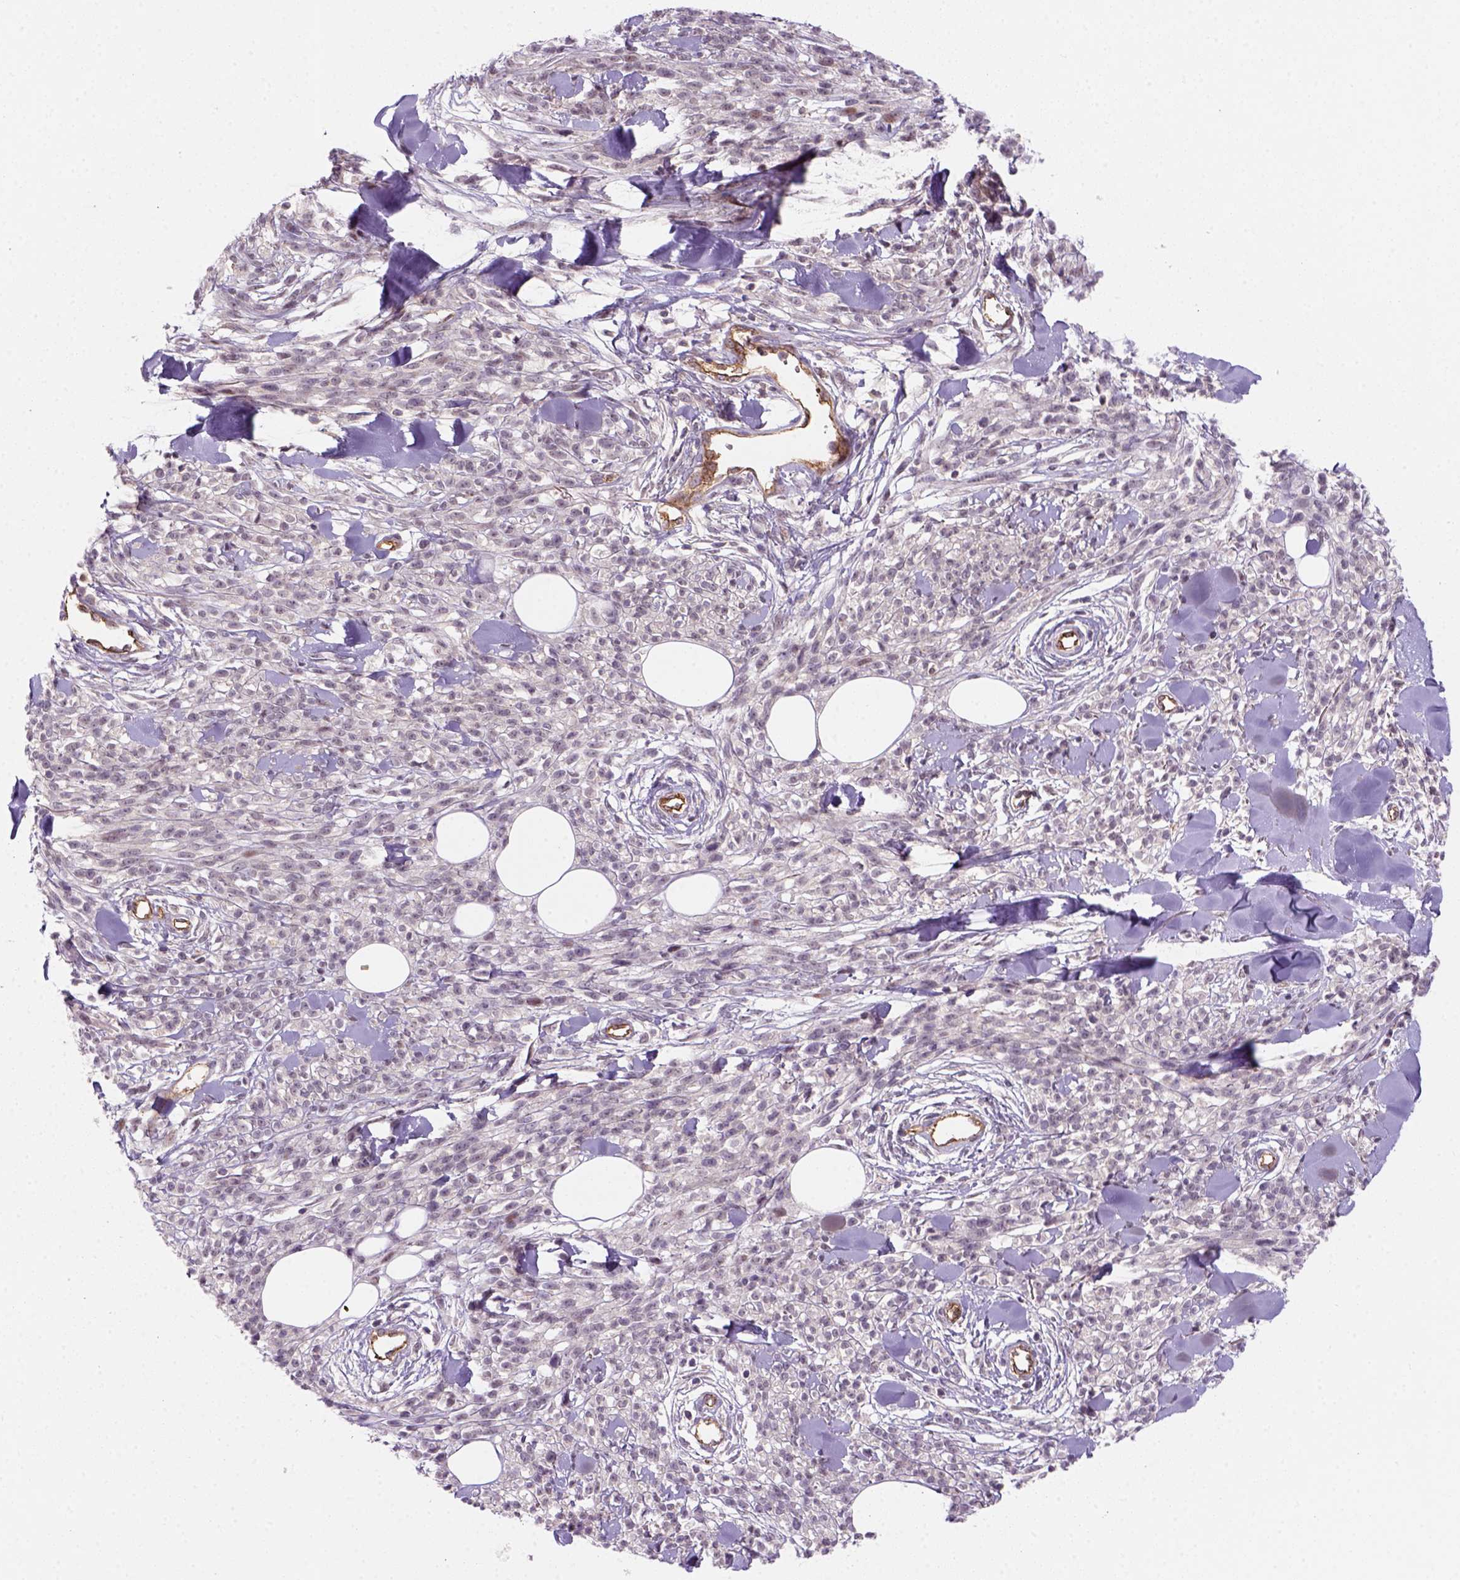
{"staining": {"intensity": "negative", "quantity": "none", "location": "none"}, "tissue": "melanoma", "cell_type": "Tumor cells", "image_type": "cancer", "snomed": [{"axis": "morphology", "description": "Malignant melanoma, NOS"}, {"axis": "topography", "description": "Skin"}, {"axis": "topography", "description": "Skin of trunk"}], "caption": "There is no significant positivity in tumor cells of malignant melanoma.", "gene": "VSTM5", "patient": {"sex": "male", "age": 74}}